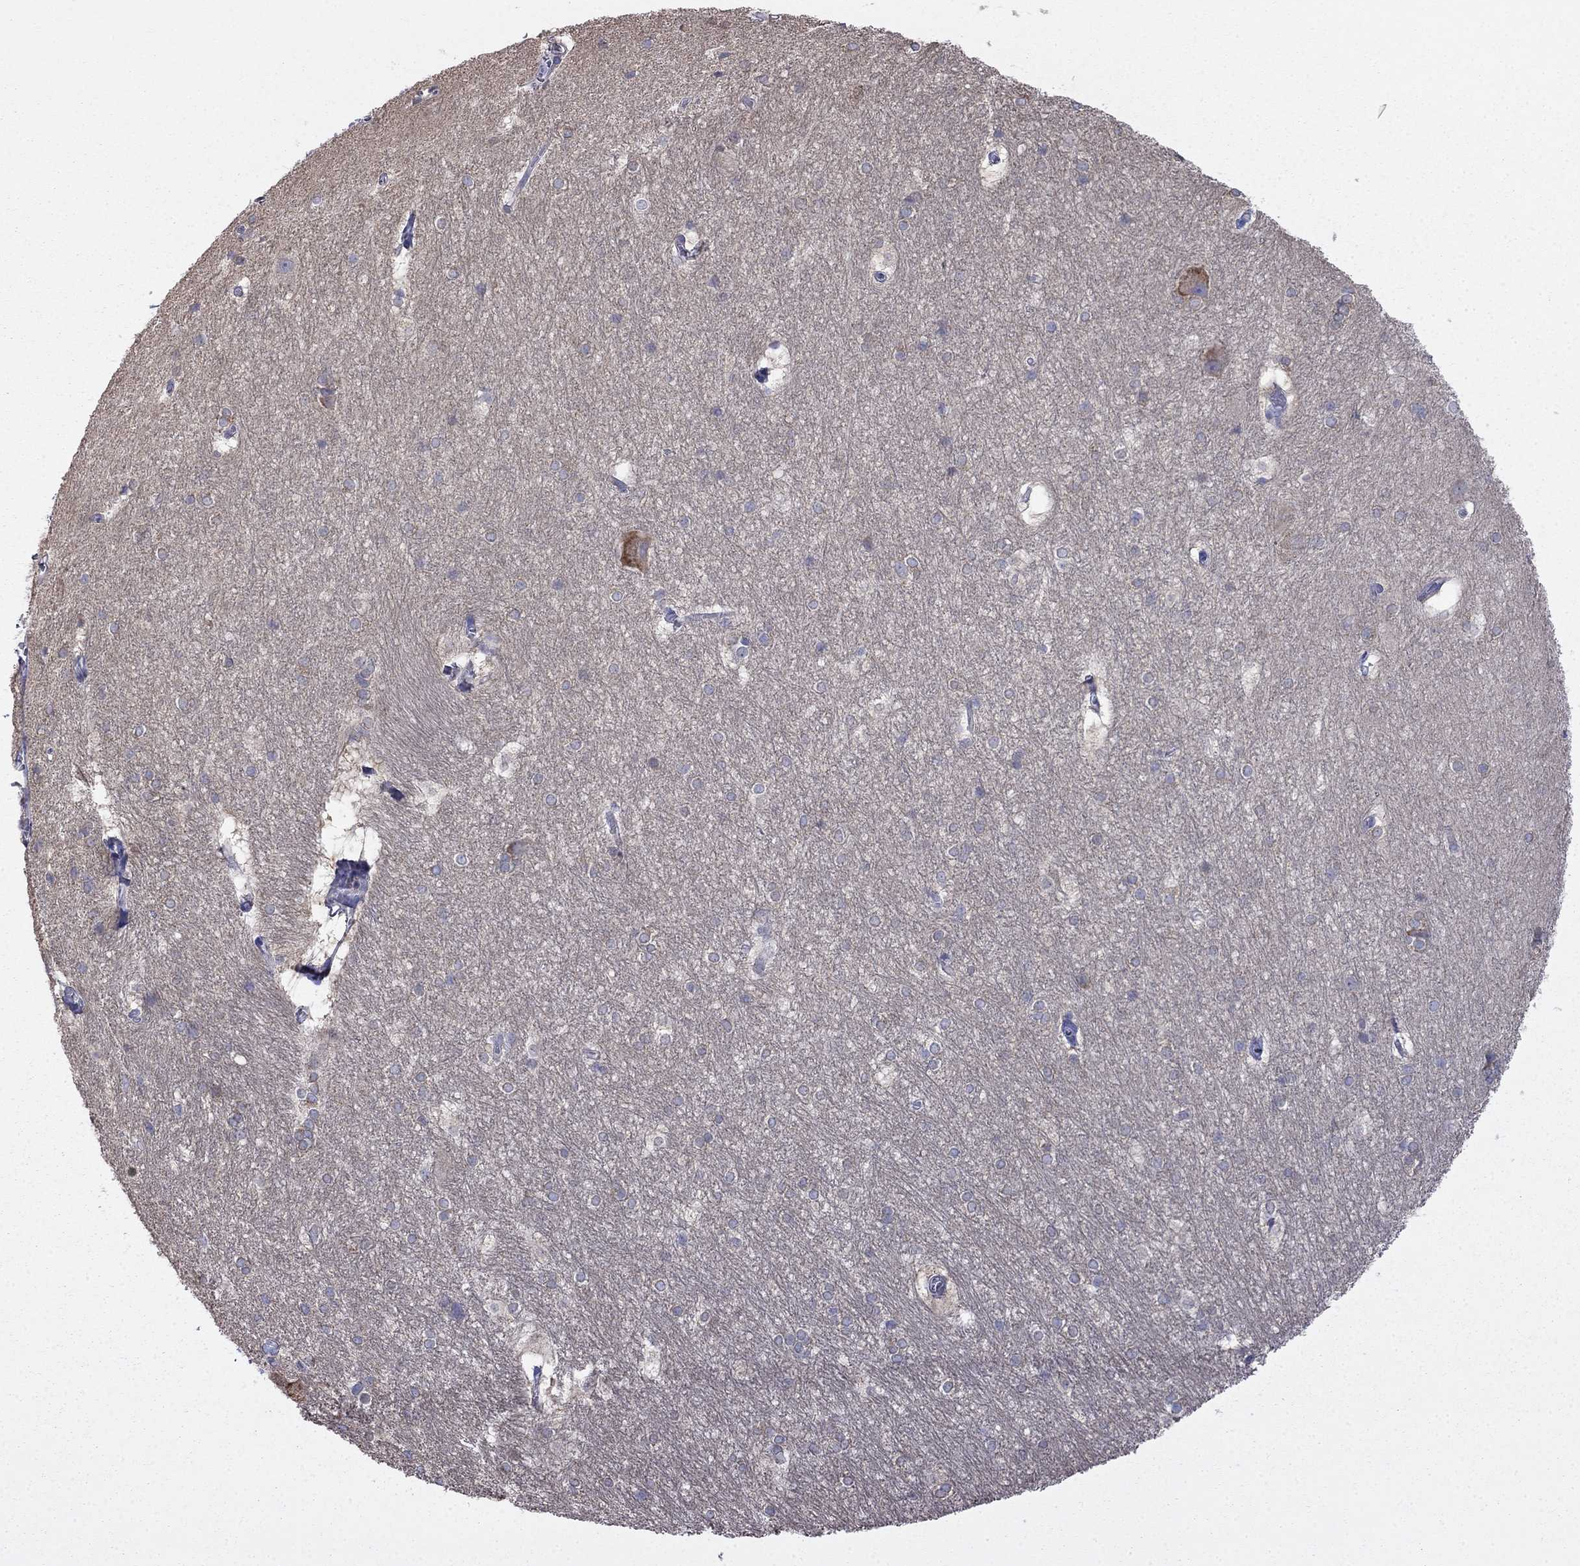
{"staining": {"intensity": "negative", "quantity": "none", "location": "none"}, "tissue": "hippocampus", "cell_type": "Glial cells", "image_type": "normal", "snomed": [{"axis": "morphology", "description": "Normal tissue, NOS"}, {"axis": "topography", "description": "Cerebral cortex"}, {"axis": "topography", "description": "Hippocampus"}], "caption": "High magnification brightfield microscopy of normal hippocampus stained with DAB (brown) and counterstained with hematoxylin (blue): glial cells show no significant expression. (DAB (3,3'-diaminobenzidine) immunohistochemistry (IHC), high magnification).", "gene": "LONRF2", "patient": {"sex": "female", "age": 19}}